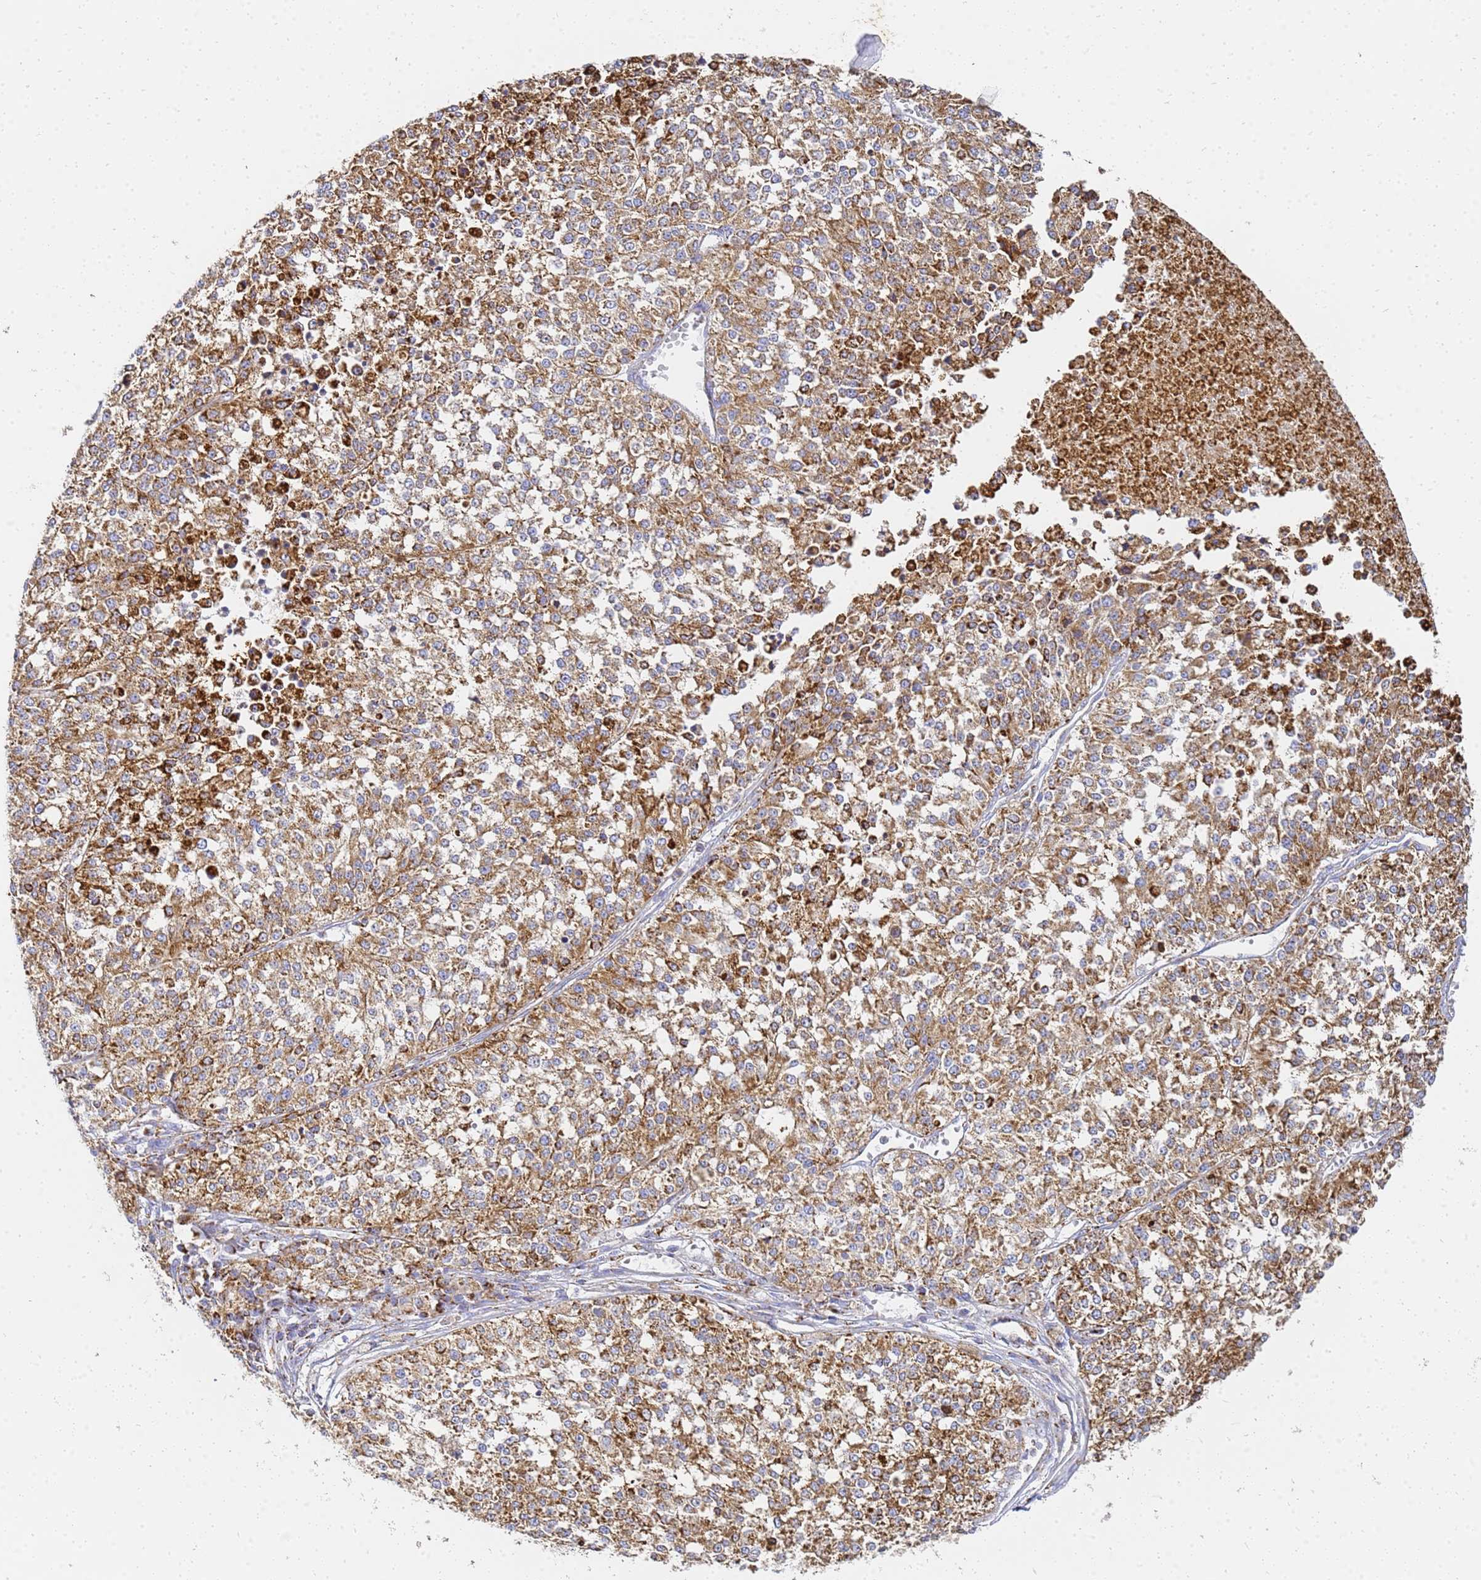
{"staining": {"intensity": "moderate", "quantity": ">75%", "location": "cytoplasmic/membranous"}, "tissue": "melanoma", "cell_type": "Tumor cells", "image_type": "cancer", "snomed": [{"axis": "morphology", "description": "Malignant melanoma, NOS"}, {"axis": "topography", "description": "Skin"}], "caption": "Immunohistochemistry micrograph of human malignant melanoma stained for a protein (brown), which displays medium levels of moderate cytoplasmic/membranous staining in about >75% of tumor cells.", "gene": "CNIH4", "patient": {"sex": "female", "age": 64}}